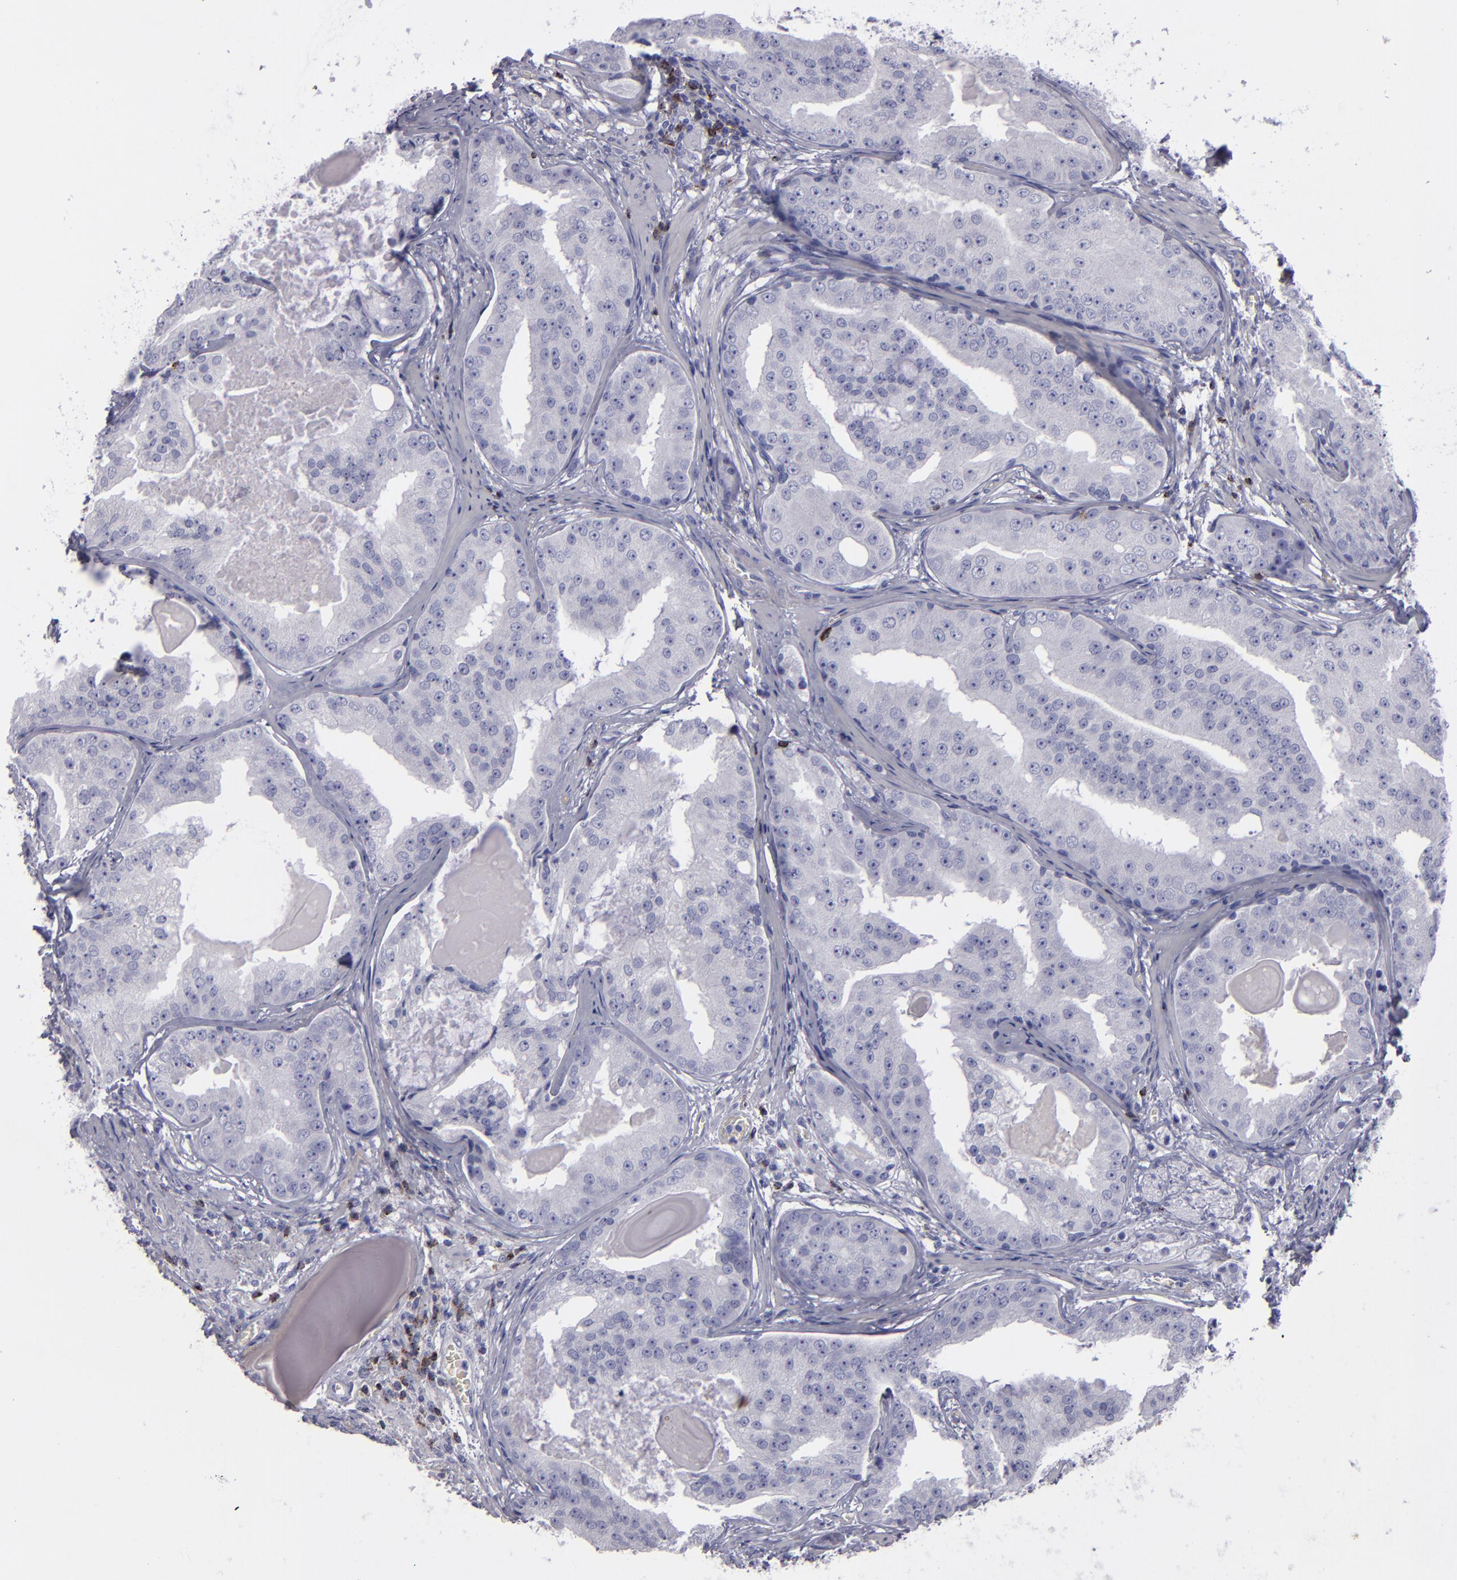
{"staining": {"intensity": "negative", "quantity": "none", "location": "none"}, "tissue": "prostate cancer", "cell_type": "Tumor cells", "image_type": "cancer", "snomed": [{"axis": "morphology", "description": "Adenocarcinoma, High grade"}, {"axis": "topography", "description": "Prostate"}], "caption": "Tumor cells are negative for brown protein staining in prostate cancer (high-grade adenocarcinoma). (DAB IHC, high magnification).", "gene": "CD2", "patient": {"sex": "male", "age": 68}}